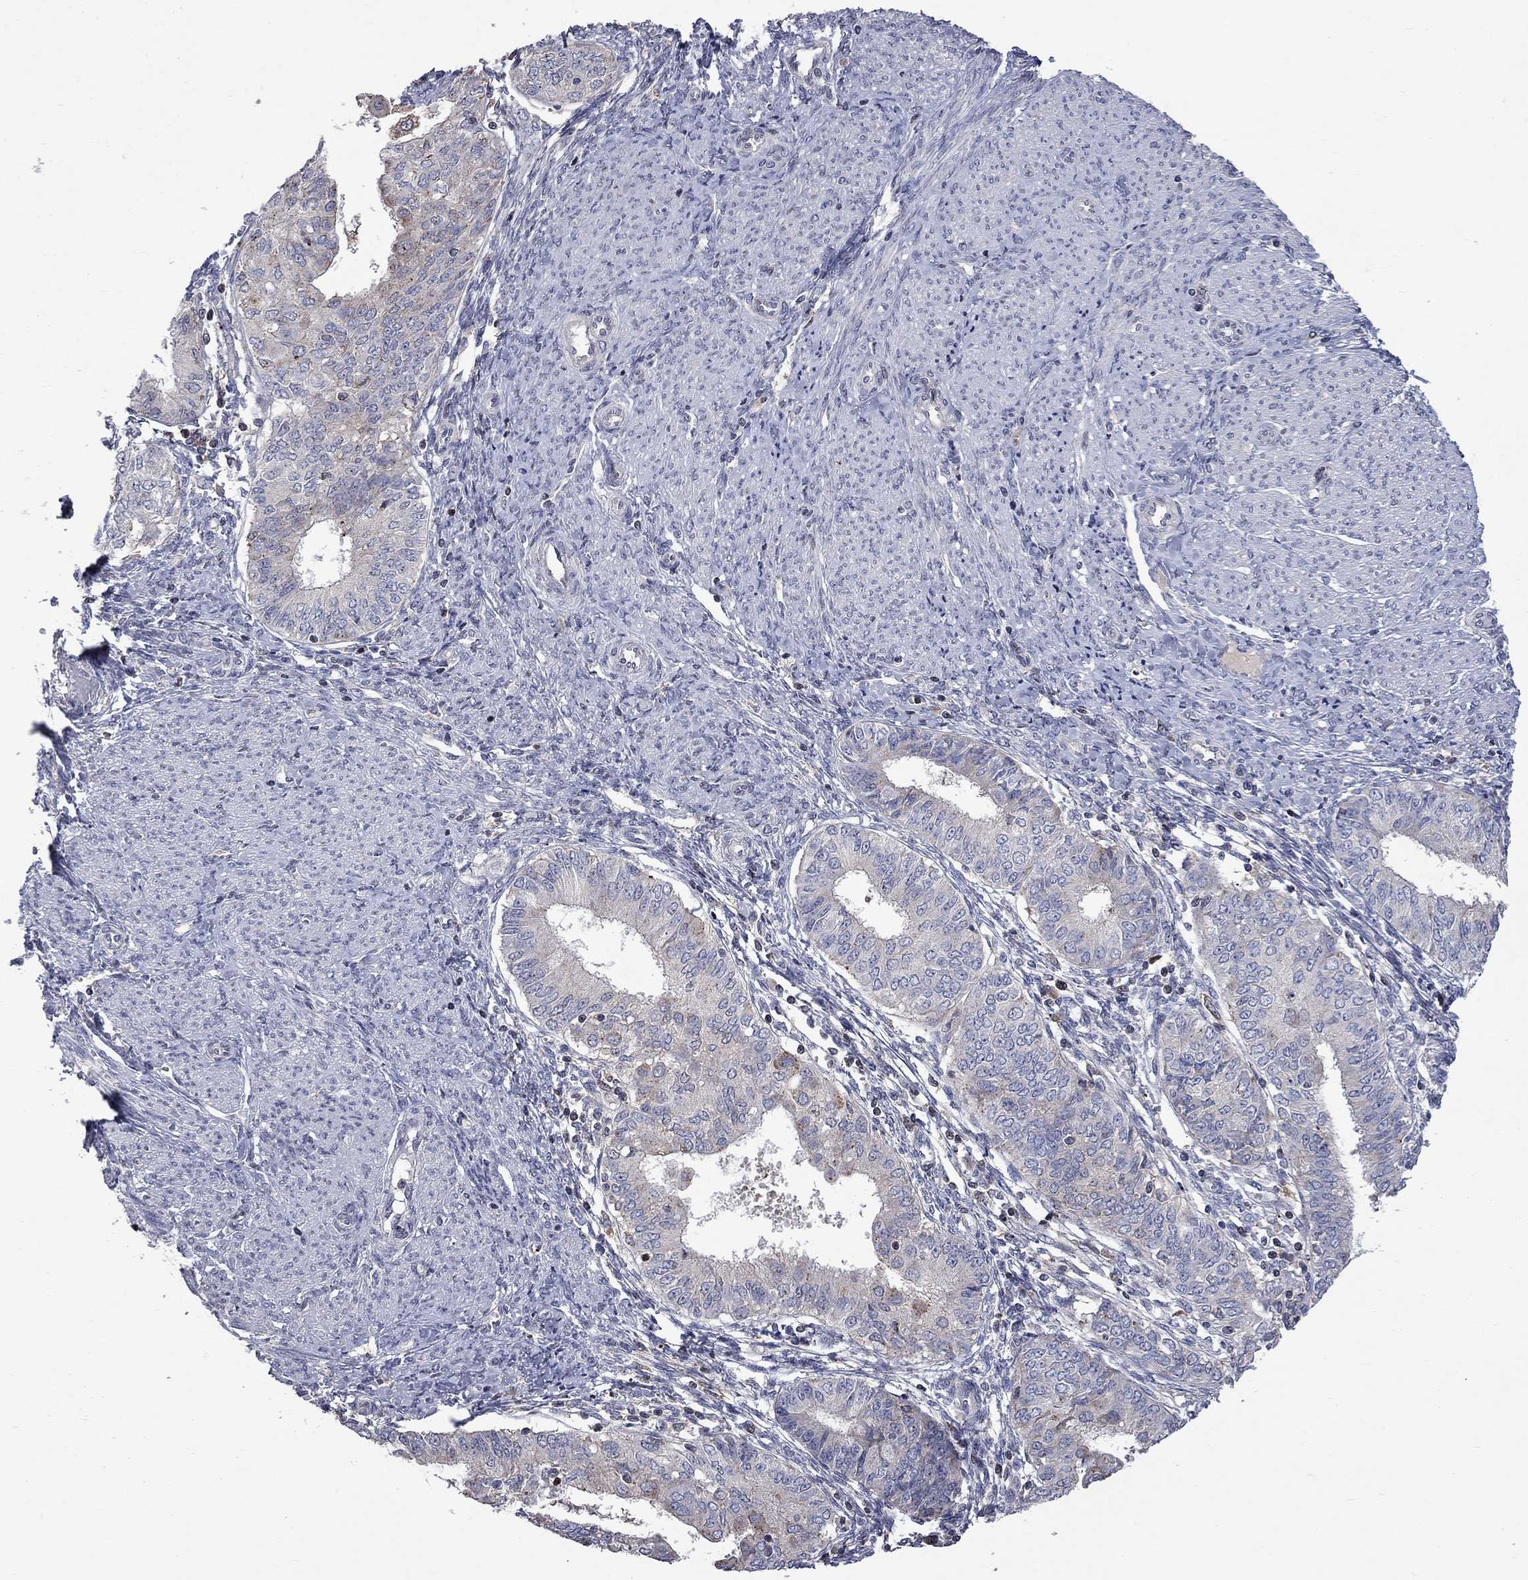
{"staining": {"intensity": "moderate", "quantity": "<25%", "location": "cytoplasmic/membranous"}, "tissue": "endometrial cancer", "cell_type": "Tumor cells", "image_type": "cancer", "snomed": [{"axis": "morphology", "description": "Adenocarcinoma, NOS"}, {"axis": "topography", "description": "Endometrium"}], "caption": "Protein expression analysis of human endometrial cancer (adenocarcinoma) reveals moderate cytoplasmic/membranous positivity in approximately <25% of tumor cells. The staining was performed using DAB (3,3'-diaminobenzidine) to visualize the protein expression in brown, while the nuclei were stained in blue with hematoxylin (Magnification: 20x).", "gene": "ERN2", "patient": {"sex": "female", "age": 68}}